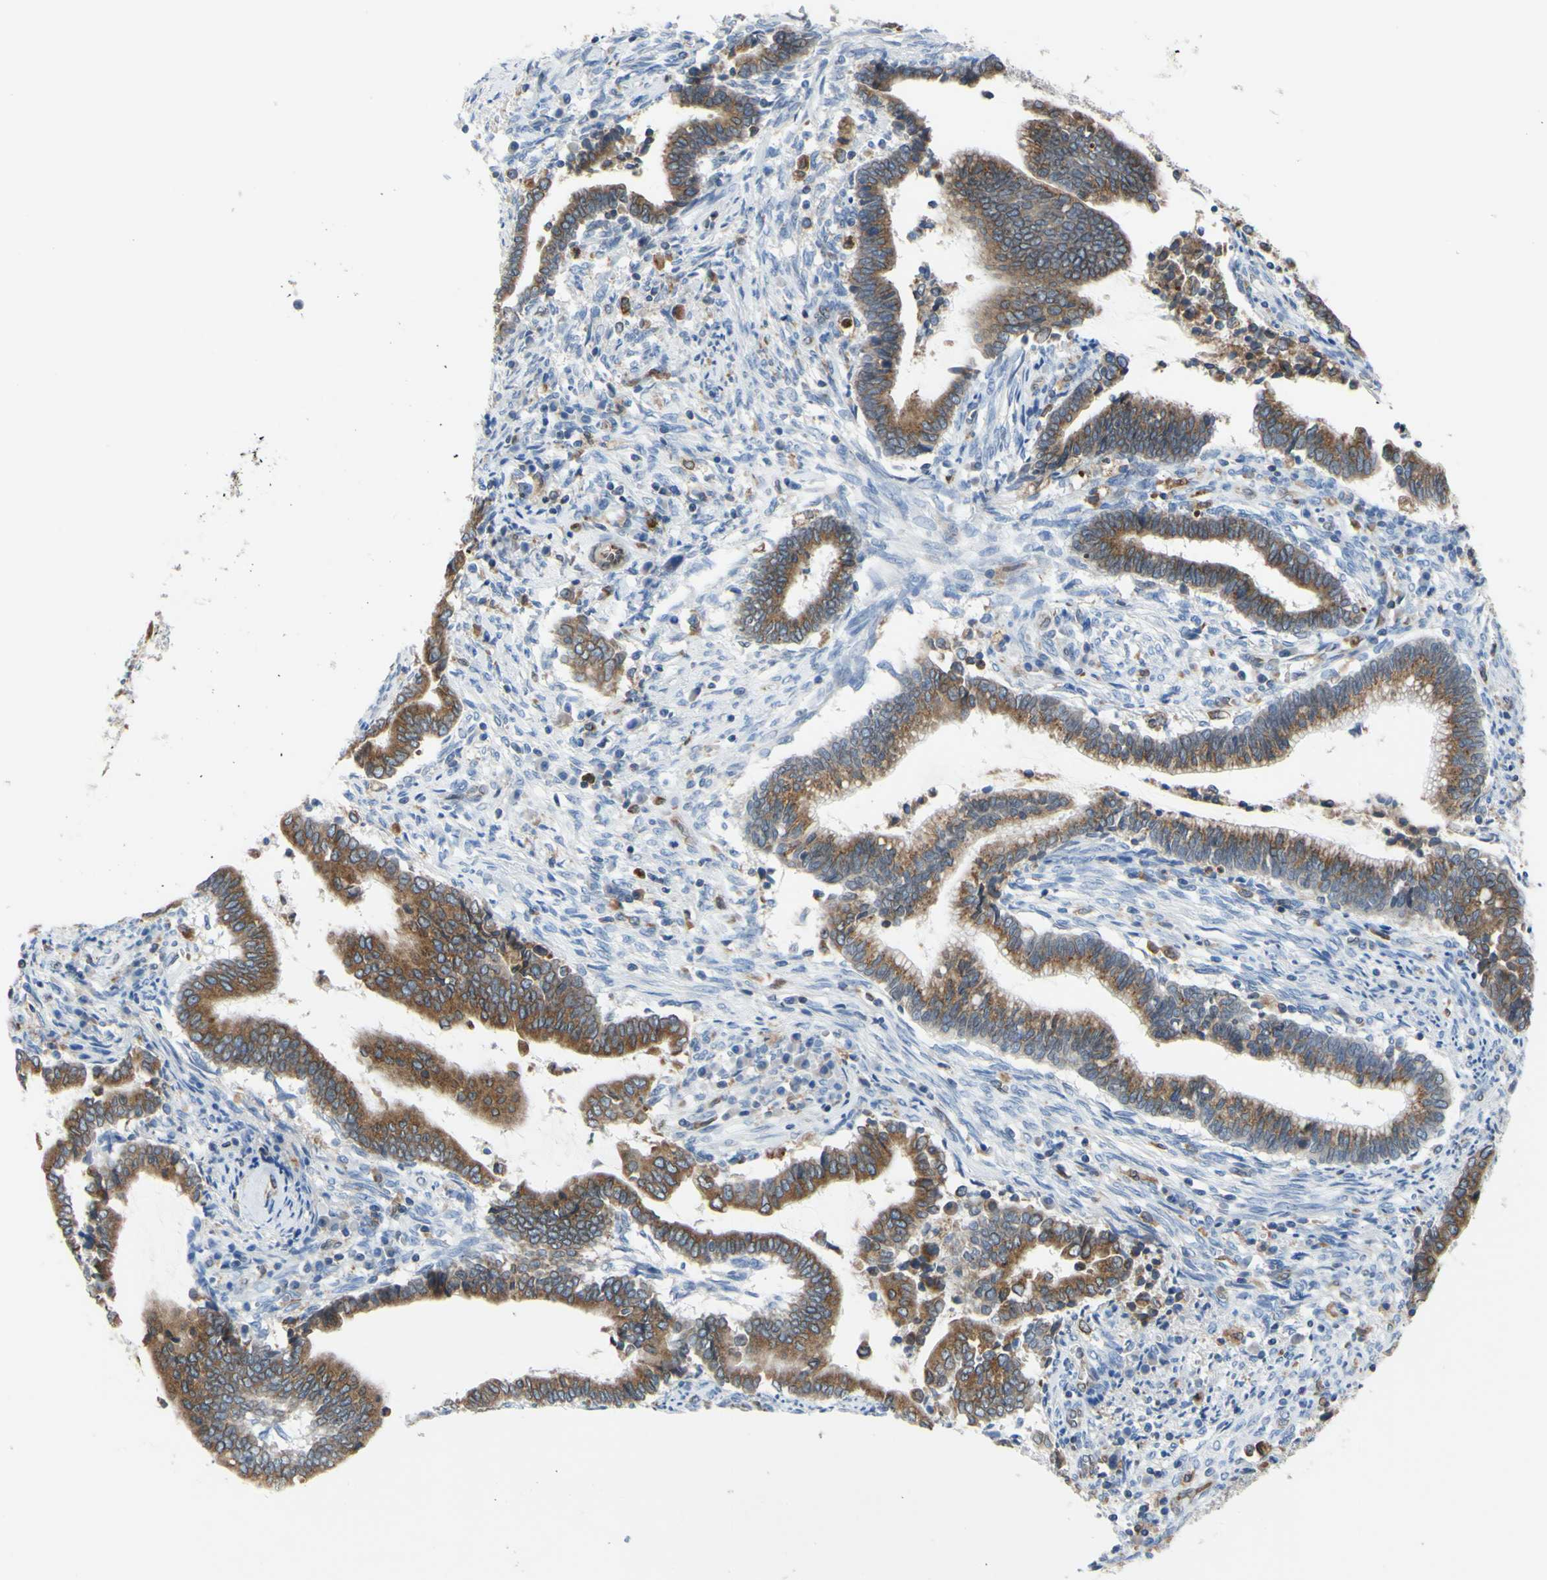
{"staining": {"intensity": "moderate", "quantity": ">75%", "location": "cytoplasmic/membranous"}, "tissue": "cervical cancer", "cell_type": "Tumor cells", "image_type": "cancer", "snomed": [{"axis": "morphology", "description": "Adenocarcinoma, NOS"}, {"axis": "topography", "description": "Cervix"}], "caption": "Immunohistochemistry (IHC) staining of cervical cancer, which shows medium levels of moderate cytoplasmic/membranous positivity in approximately >75% of tumor cells indicating moderate cytoplasmic/membranous protein expression. The staining was performed using DAB (3,3'-diaminobenzidine) (brown) for protein detection and nuclei were counterstained in hematoxylin (blue).", "gene": "MGST2", "patient": {"sex": "female", "age": 44}}